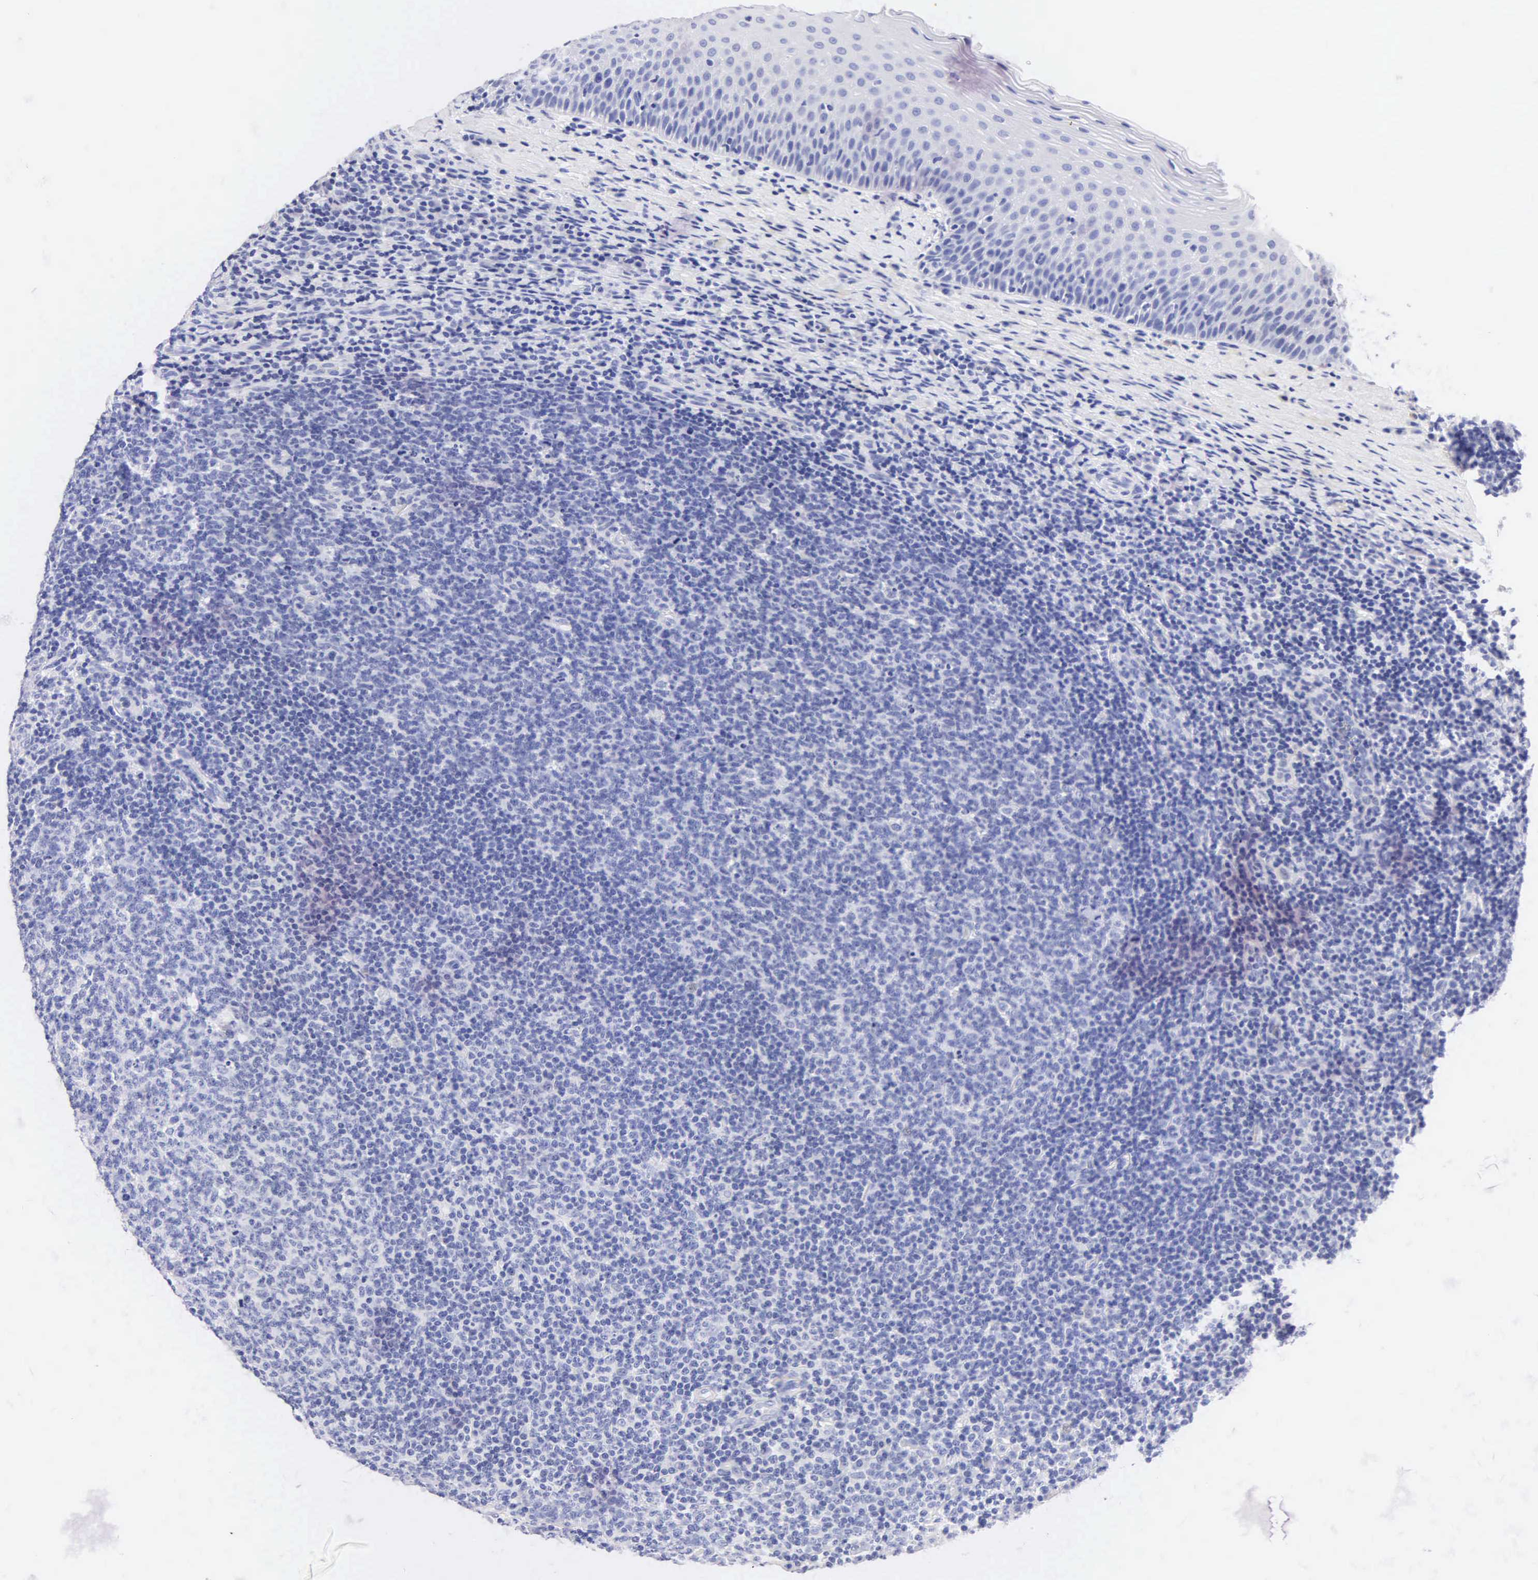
{"staining": {"intensity": "negative", "quantity": "none", "location": "none"}, "tissue": "tonsil", "cell_type": "Germinal center cells", "image_type": "normal", "snomed": [{"axis": "morphology", "description": "Normal tissue, NOS"}, {"axis": "topography", "description": "Tonsil"}], "caption": "The IHC histopathology image has no significant expression in germinal center cells of tonsil.", "gene": "NKX2", "patient": {"sex": "male", "age": 6}}